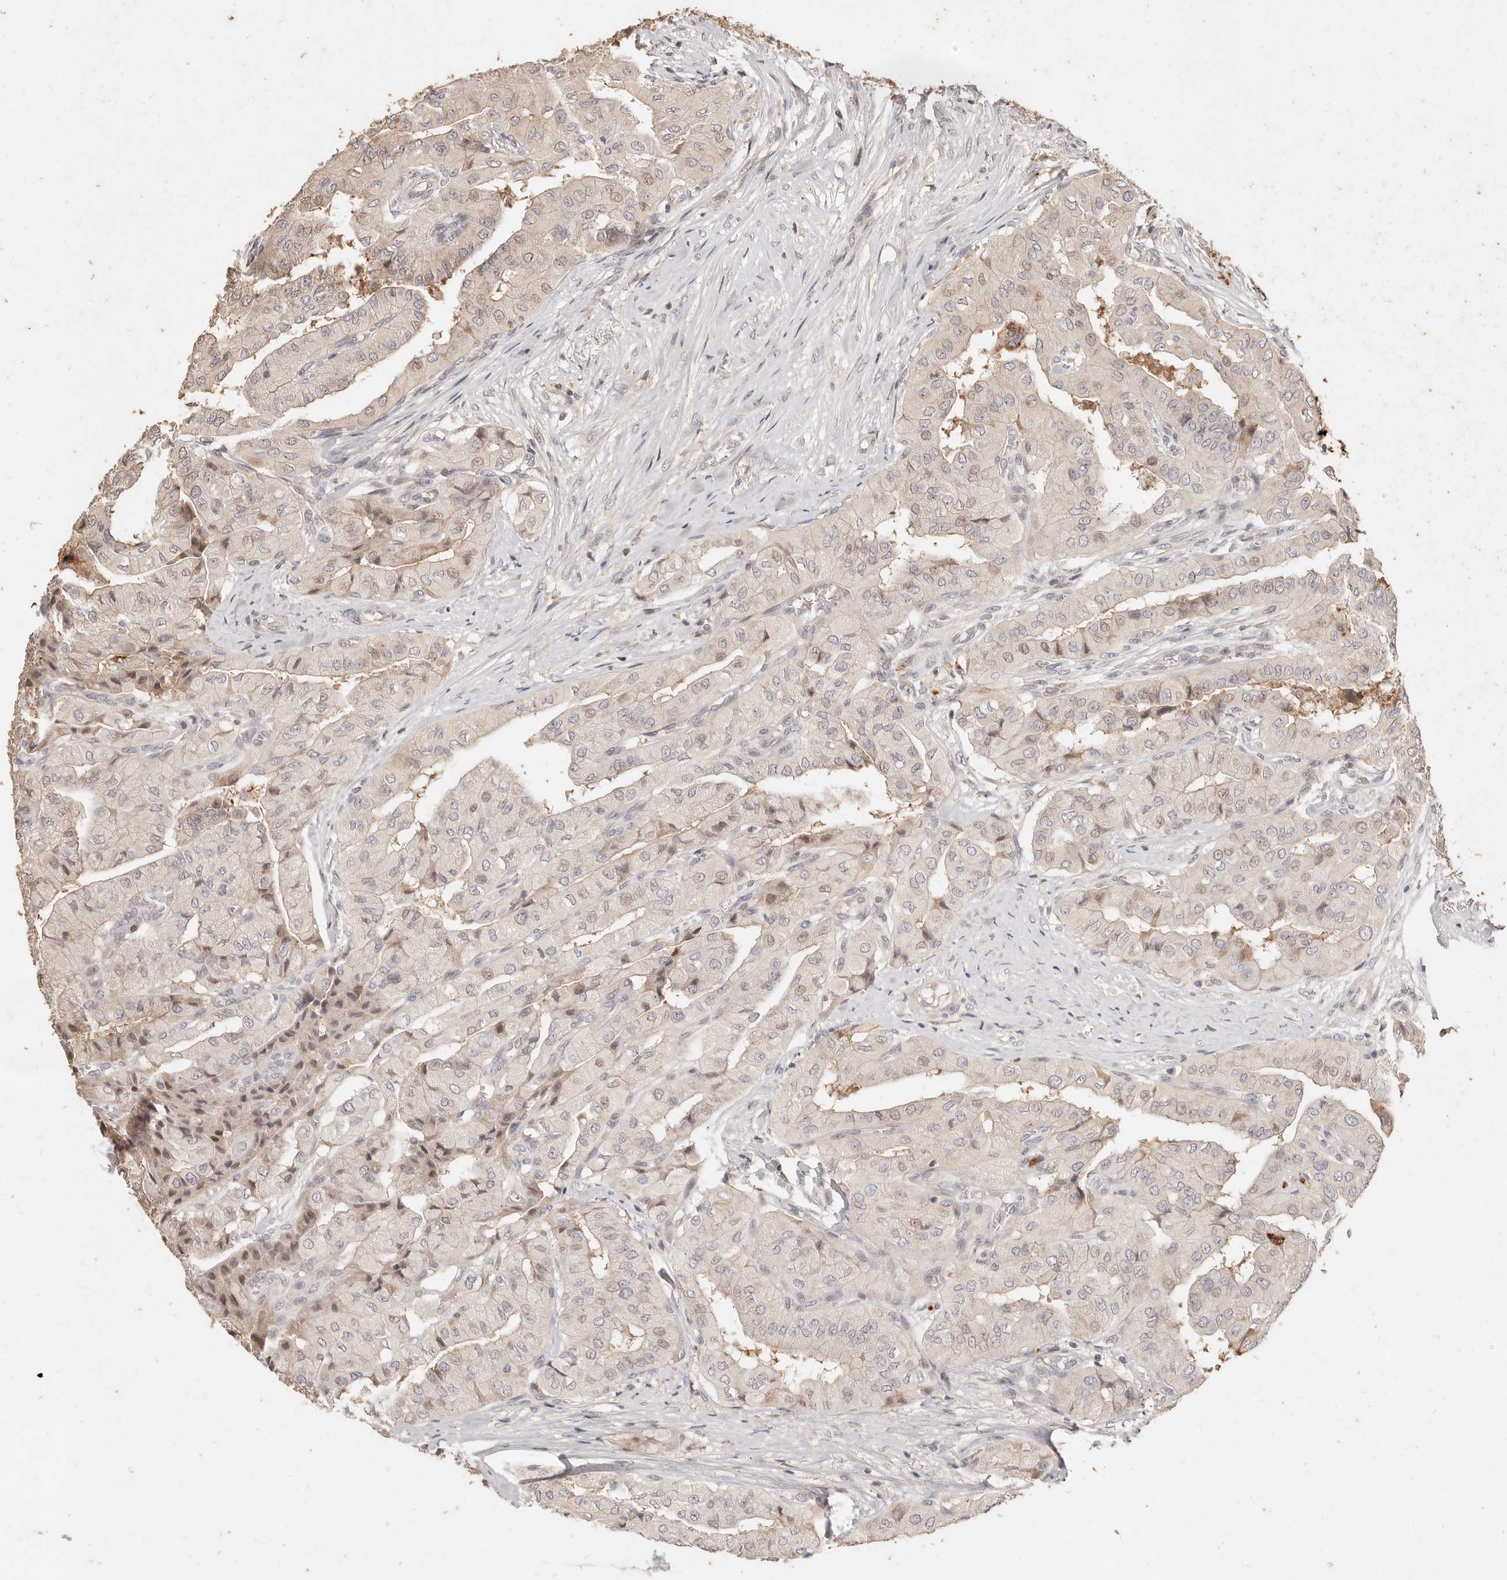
{"staining": {"intensity": "weak", "quantity": "25%-75%", "location": "cytoplasmic/membranous,nuclear"}, "tissue": "thyroid cancer", "cell_type": "Tumor cells", "image_type": "cancer", "snomed": [{"axis": "morphology", "description": "Papillary adenocarcinoma, NOS"}, {"axis": "topography", "description": "Thyroid gland"}], "caption": "Thyroid cancer (papillary adenocarcinoma) stained with immunohistochemistry (IHC) exhibits weak cytoplasmic/membranous and nuclear positivity in approximately 25%-75% of tumor cells. The staining was performed using DAB to visualize the protein expression in brown, while the nuclei were stained in blue with hematoxylin (Magnification: 20x).", "gene": "KIF9", "patient": {"sex": "female", "age": 59}}